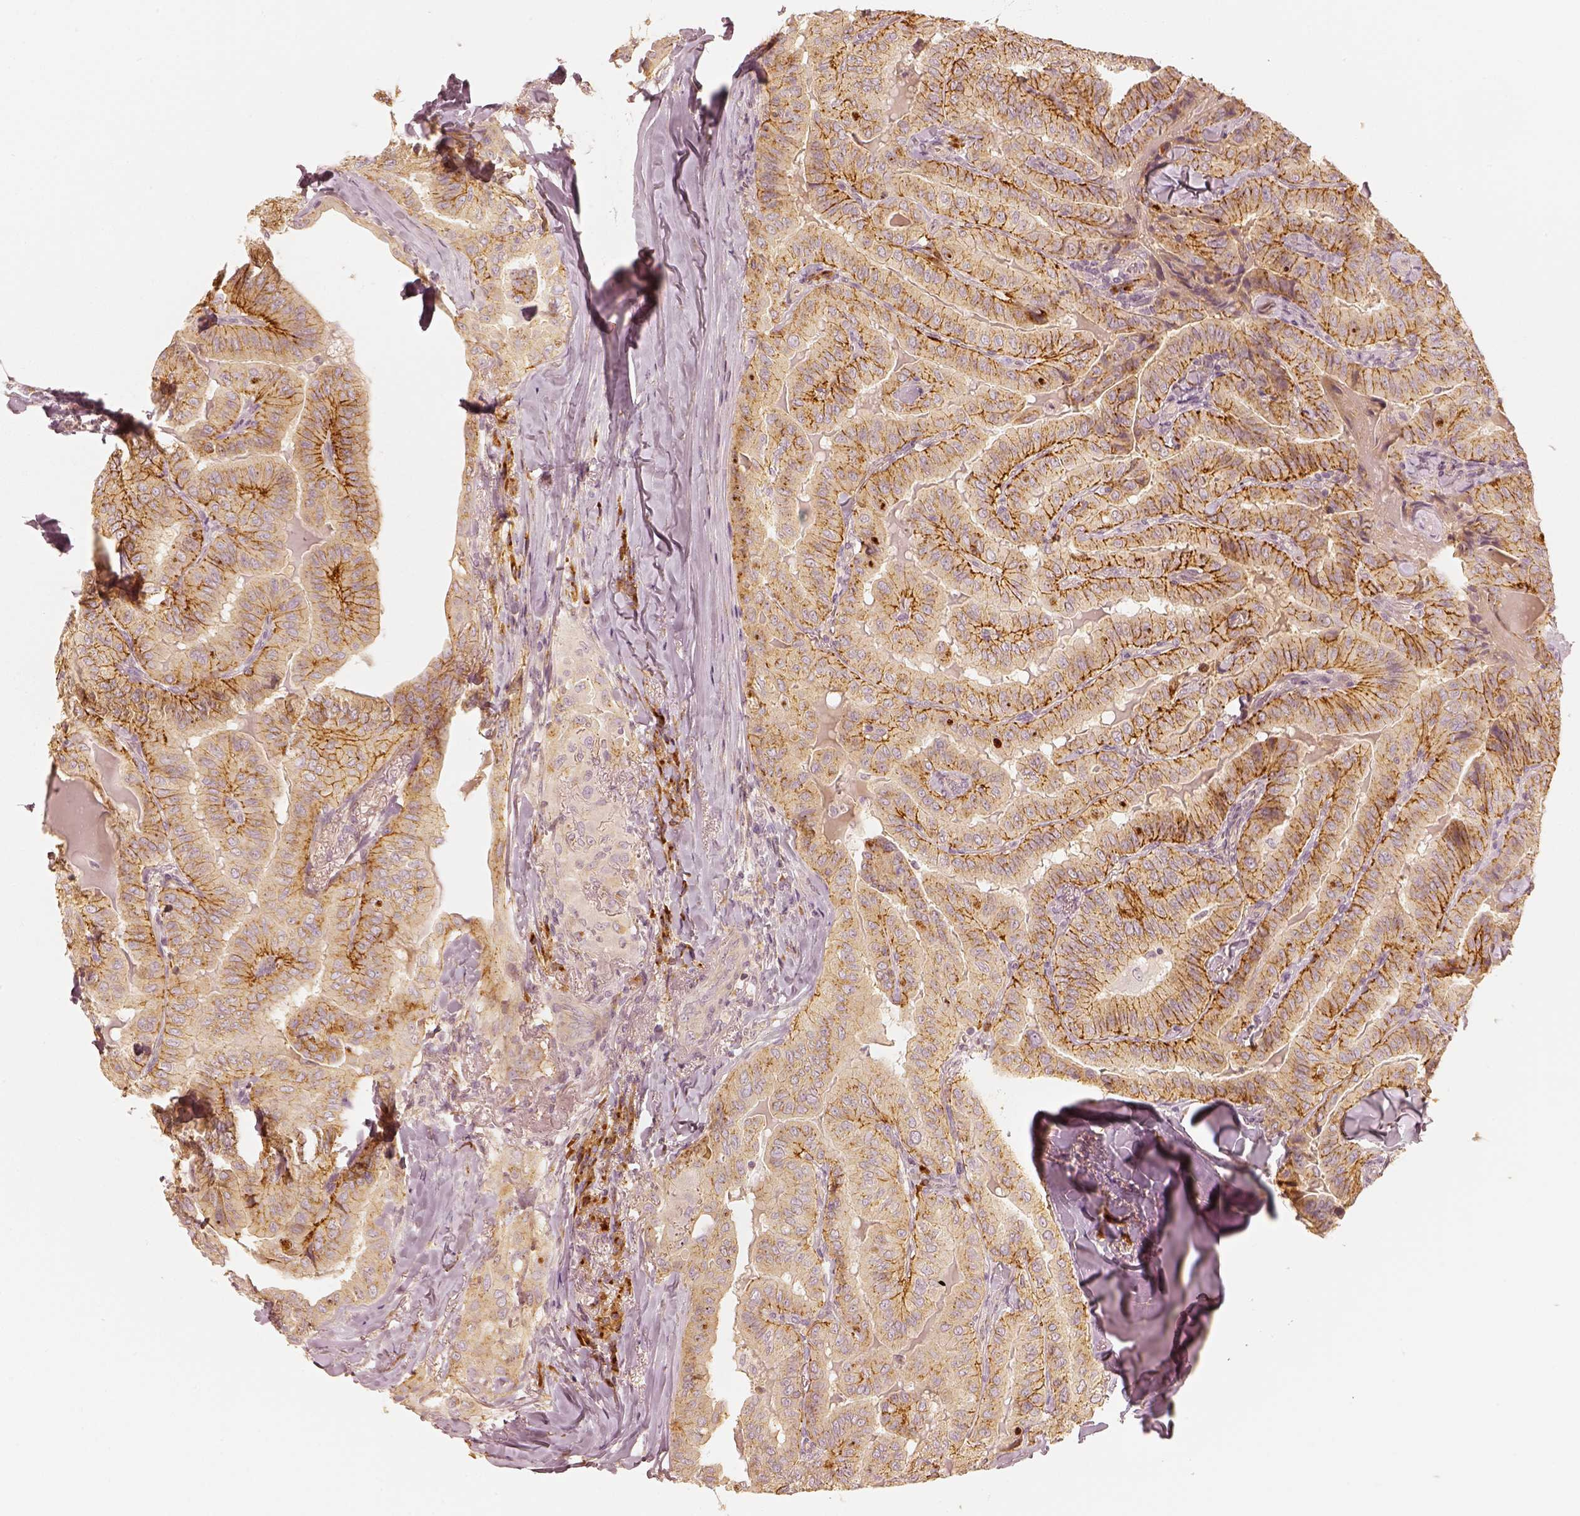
{"staining": {"intensity": "strong", "quantity": ">75%", "location": "cytoplasmic/membranous"}, "tissue": "thyroid cancer", "cell_type": "Tumor cells", "image_type": "cancer", "snomed": [{"axis": "morphology", "description": "Papillary adenocarcinoma, NOS"}, {"axis": "topography", "description": "Thyroid gland"}], "caption": "IHC photomicrograph of human thyroid cancer (papillary adenocarcinoma) stained for a protein (brown), which exhibits high levels of strong cytoplasmic/membranous positivity in about >75% of tumor cells.", "gene": "GORASP2", "patient": {"sex": "female", "age": 68}}